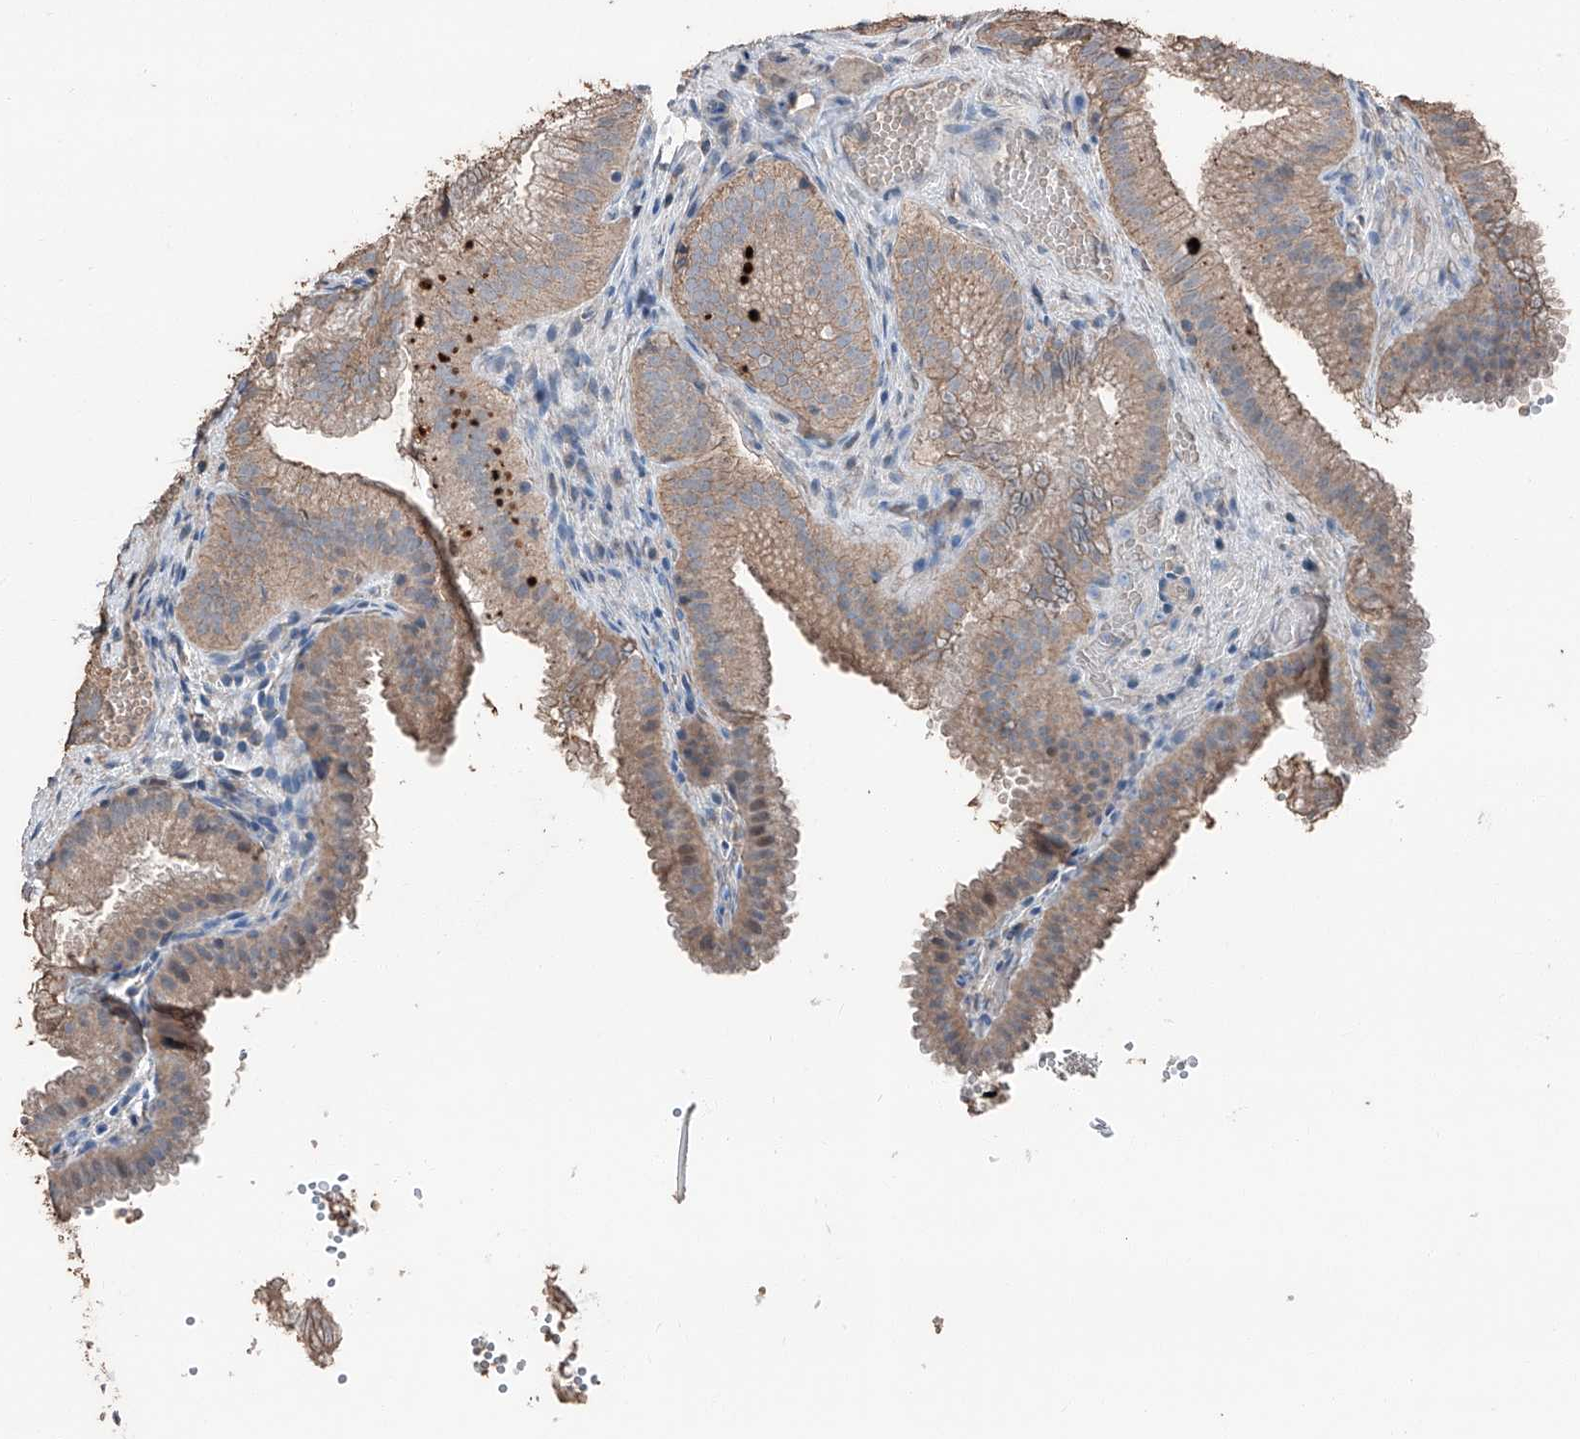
{"staining": {"intensity": "moderate", "quantity": "25%-75%", "location": "cytoplasmic/membranous"}, "tissue": "gallbladder", "cell_type": "Glandular cells", "image_type": "normal", "snomed": [{"axis": "morphology", "description": "Normal tissue, NOS"}, {"axis": "topography", "description": "Gallbladder"}], "caption": "DAB (3,3'-diaminobenzidine) immunohistochemical staining of benign gallbladder exhibits moderate cytoplasmic/membranous protein staining in about 25%-75% of glandular cells.", "gene": "MAMLD1", "patient": {"sex": "female", "age": 30}}